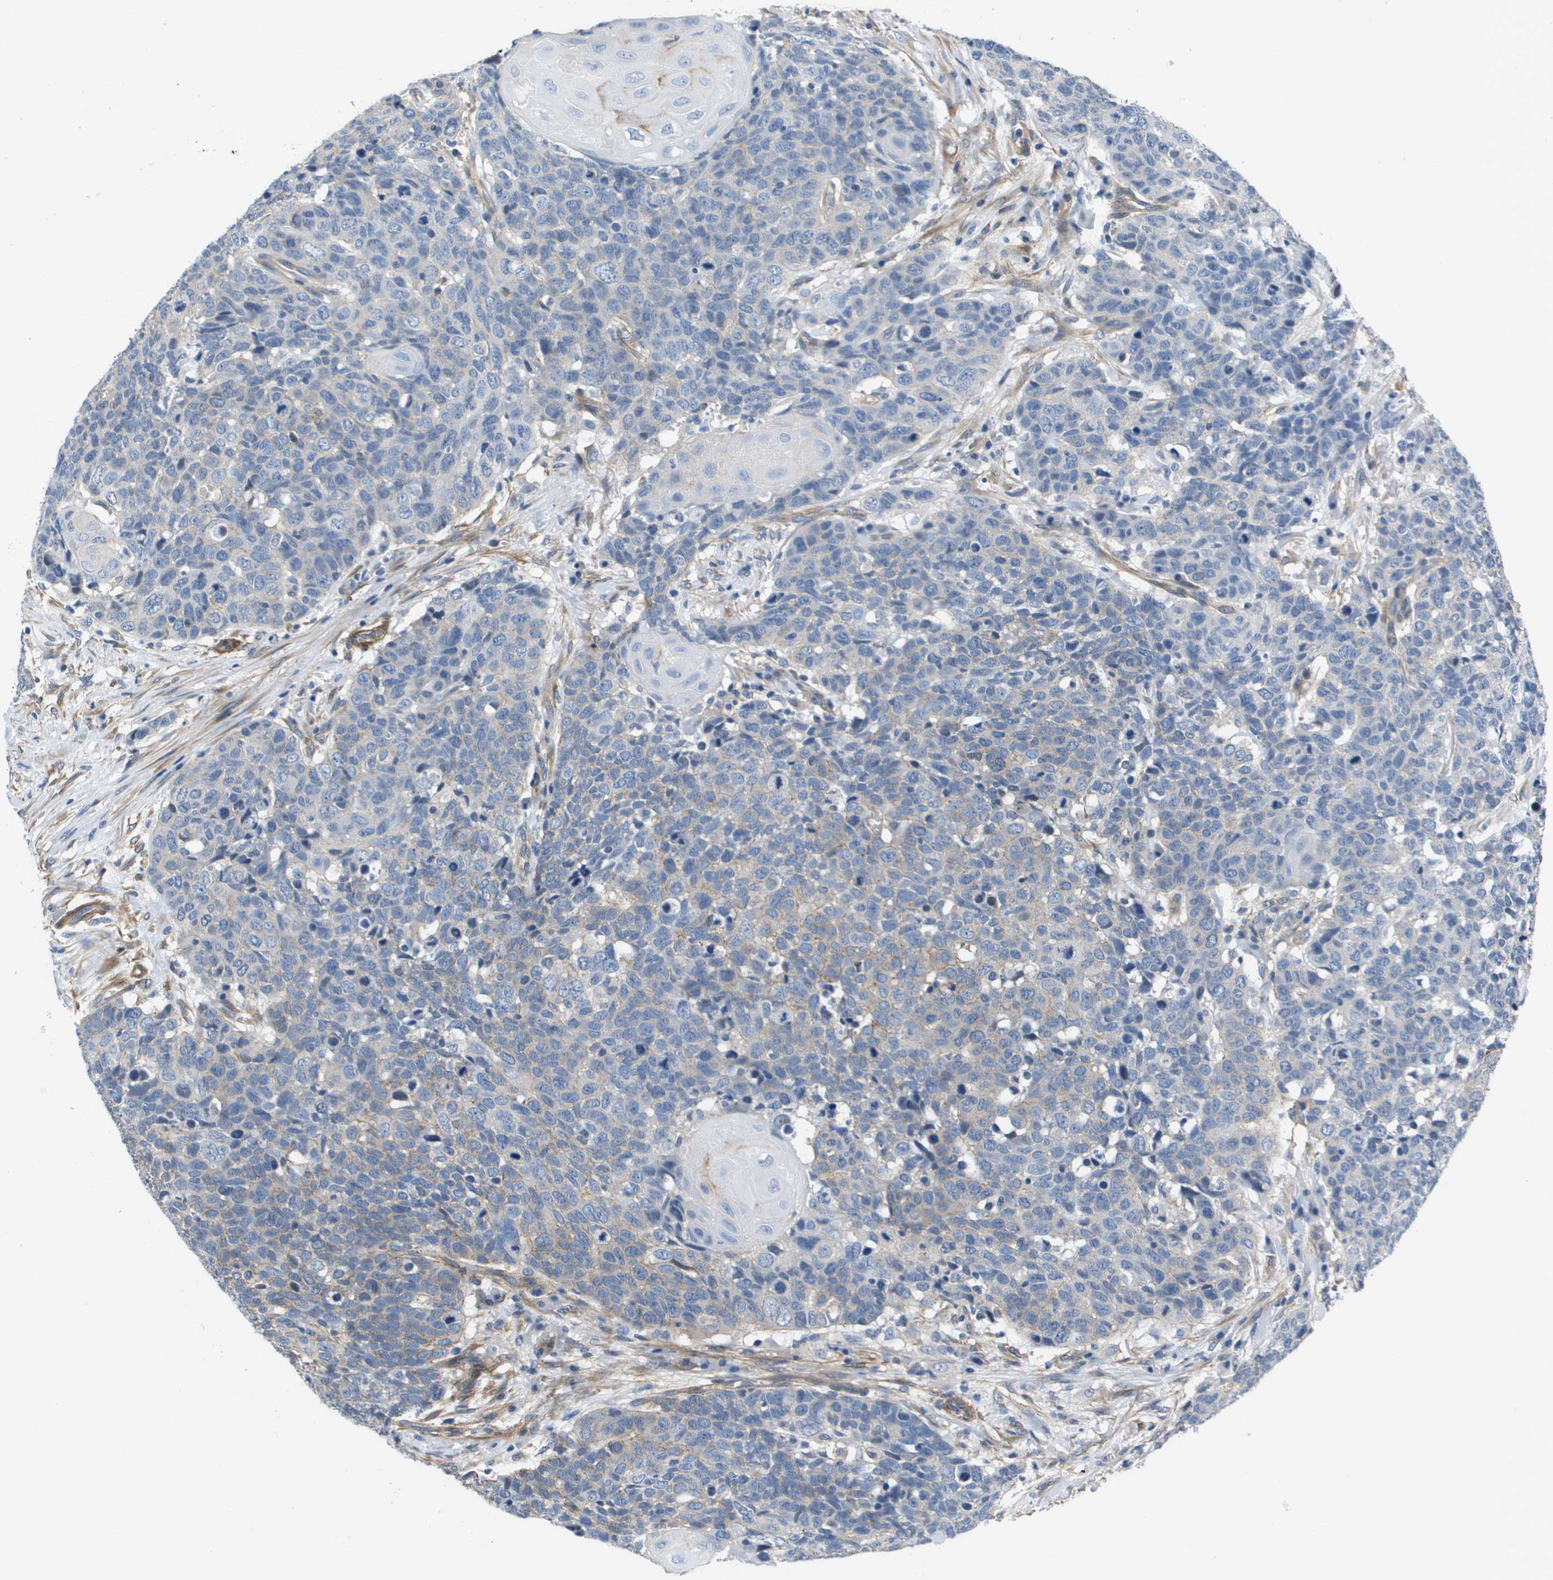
{"staining": {"intensity": "negative", "quantity": "none", "location": "none"}, "tissue": "head and neck cancer", "cell_type": "Tumor cells", "image_type": "cancer", "snomed": [{"axis": "morphology", "description": "Squamous cell carcinoma, NOS"}, {"axis": "topography", "description": "Head-Neck"}], "caption": "IHC image of neoplastic tissue: head and neck squamous cell carcinoma stained with DAB (3,3'-diaminobenzidine) exhibits no significant protein expression in tumor cells.", "gene": "LPP", "patient": {"sex": "male", "age": 66}}